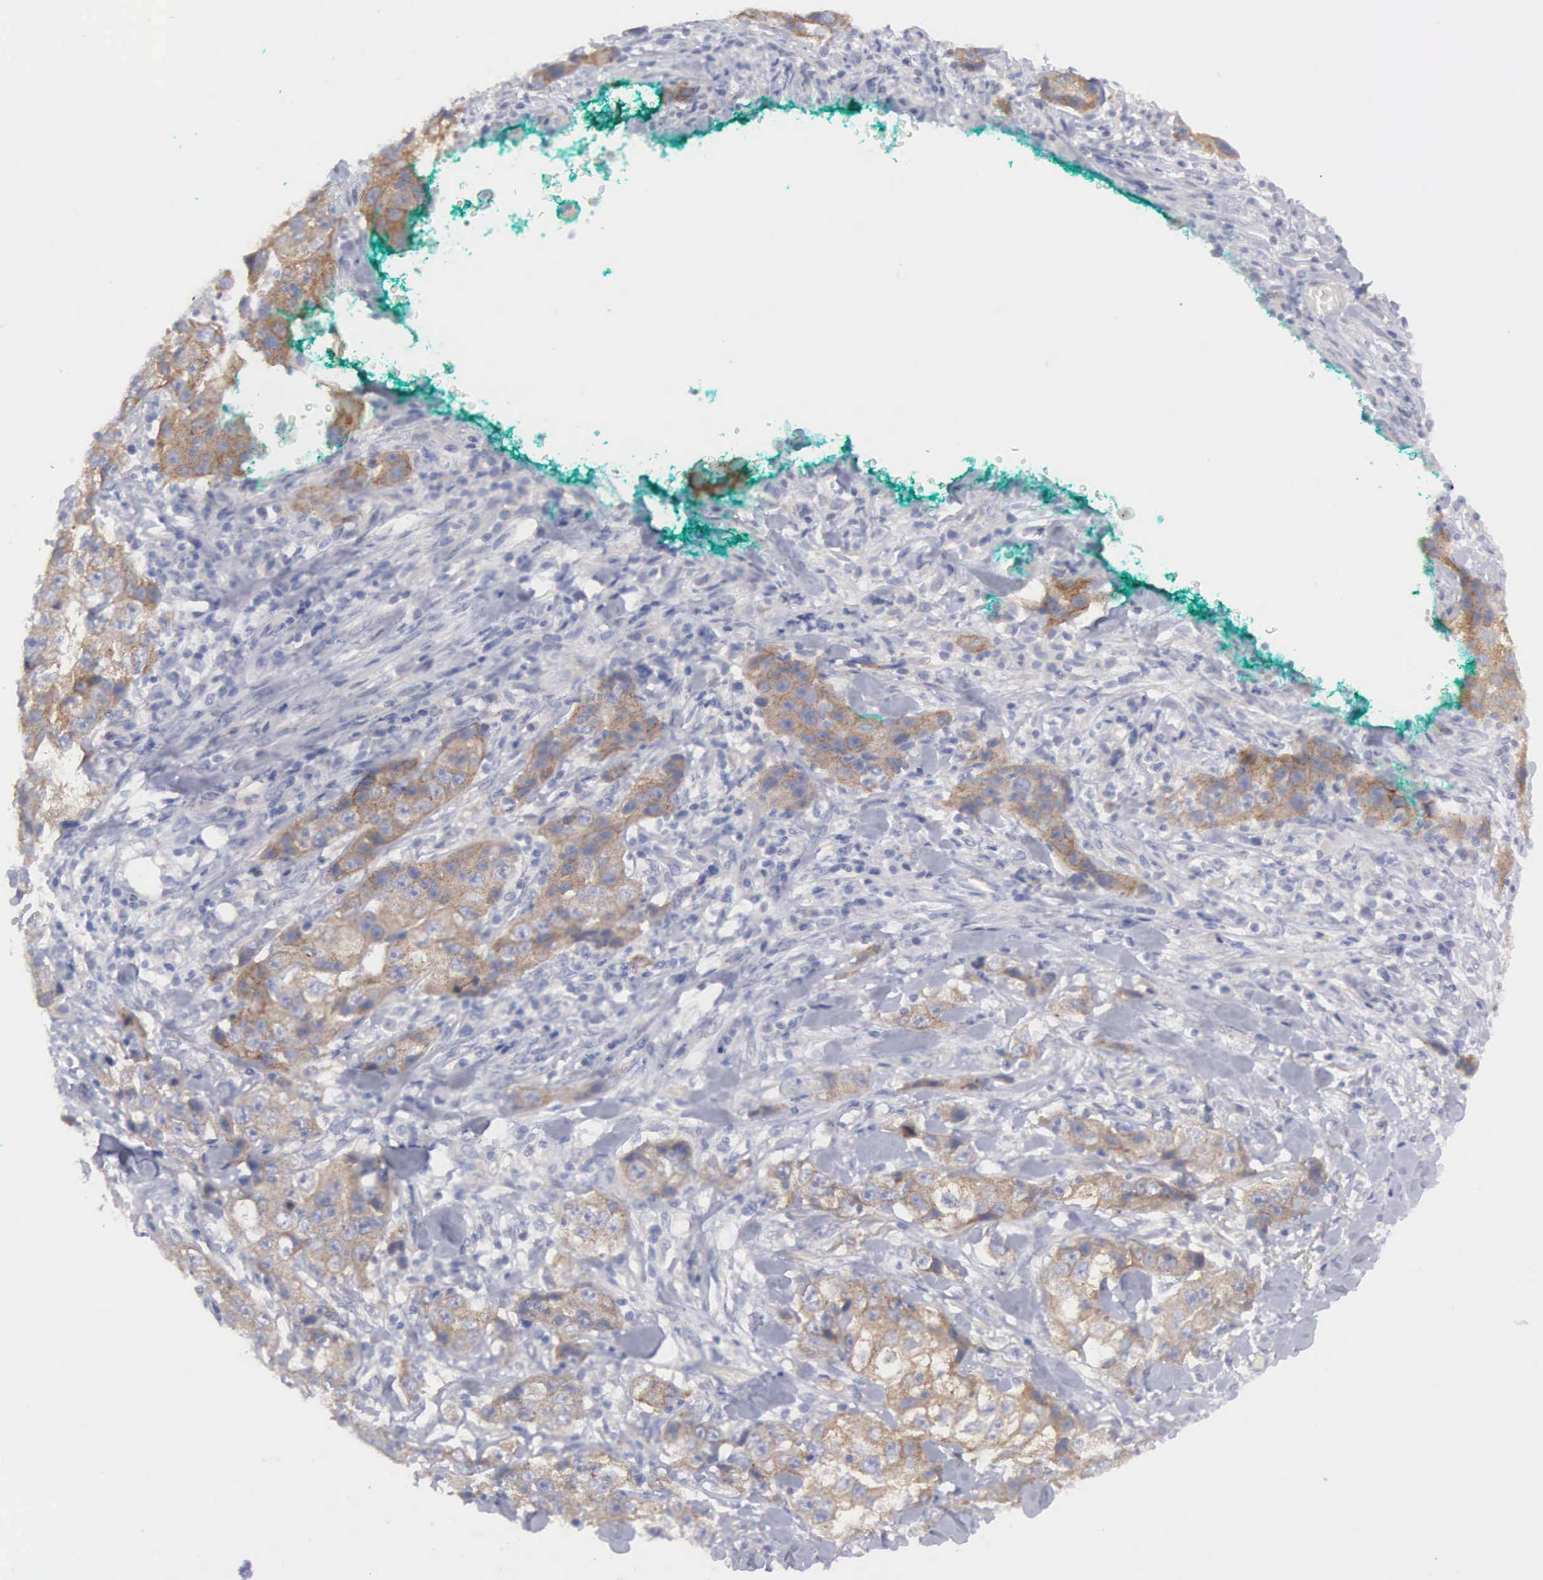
{"staining": {"intensity": "moderate", "quantity": ">75%", "location": "cytoplasmic/membranous"}, "tissue": "lung cancer", "cell_type": "Tumor cells", "image_type": "cancer", "snomed": [{"axis": "morphology", "description": "Squamous cell carcinoma, NOS"}, {"axis": "topography", "description": "Lung"}], "caption": "Tumor cells display medium levels of moderate cytoplasmic/membranous staining in about >75% of cells in human lung cancer (squamous cell carcinoma).", "gene": "CEP170B", "patient": {"sex": "male", "age": 64}}